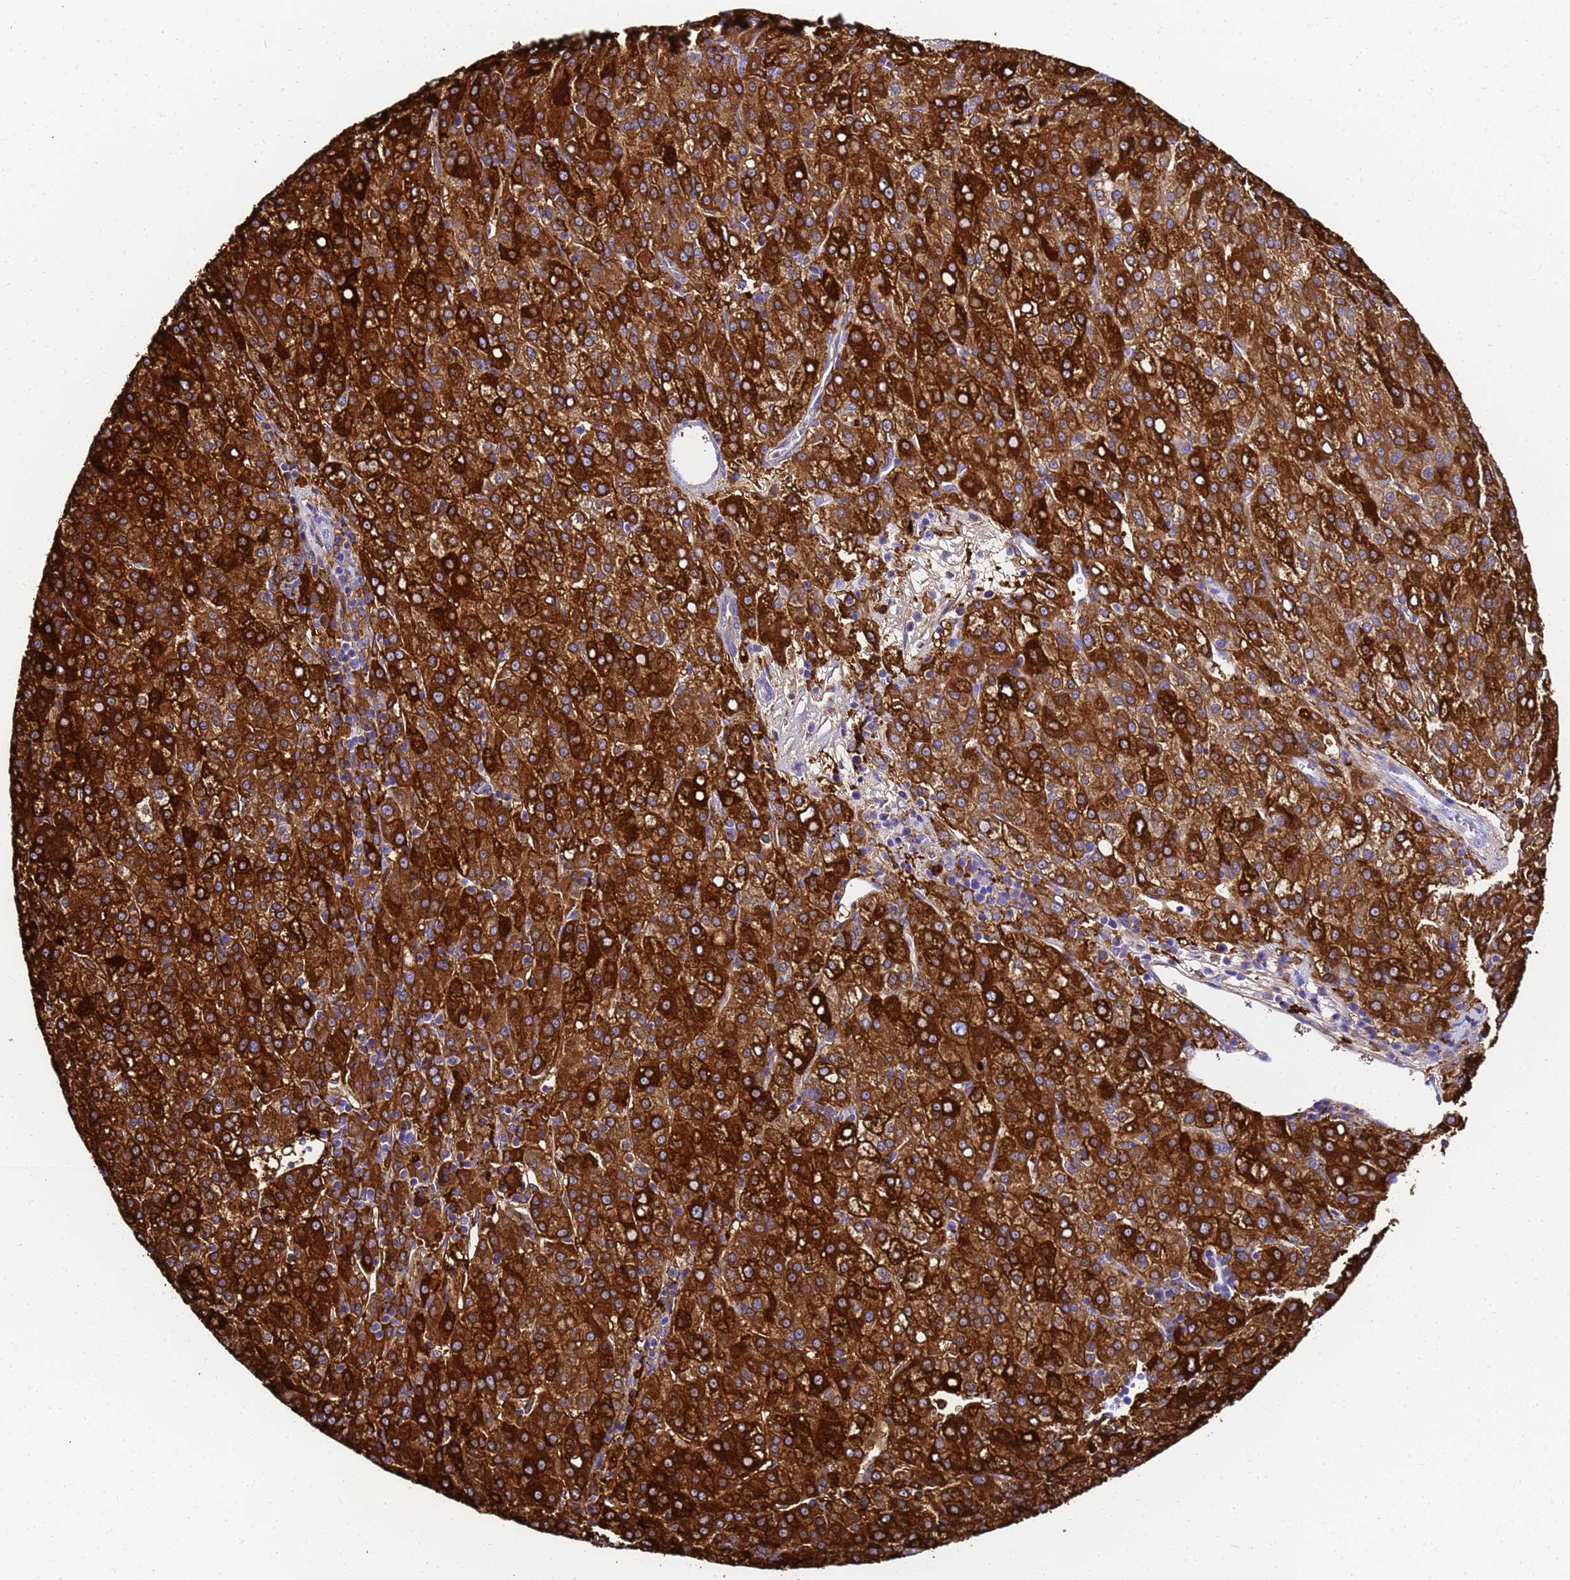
{"staining": {"intensity": "strong", "quantity": ">75%", "location": "cytoplasmic/membranous"}, "tissue": "liver cancer", "cell_type": "Tumor cells", "image_type": "cancer", "snomed": [{"axis": "morphology", "description": "Carcinoma, Hepatocellular, NOS"}, {"axis": "topography", "description": "Liver"}], "caption": "Liver hepatocellular carcinoma stained with DAB IHC displays high levels of strong cytoplasmic/membranous staining in about >75% of tumor cells.", "gene": "FTL", "patient": {"sex": "female", "age": 58}}